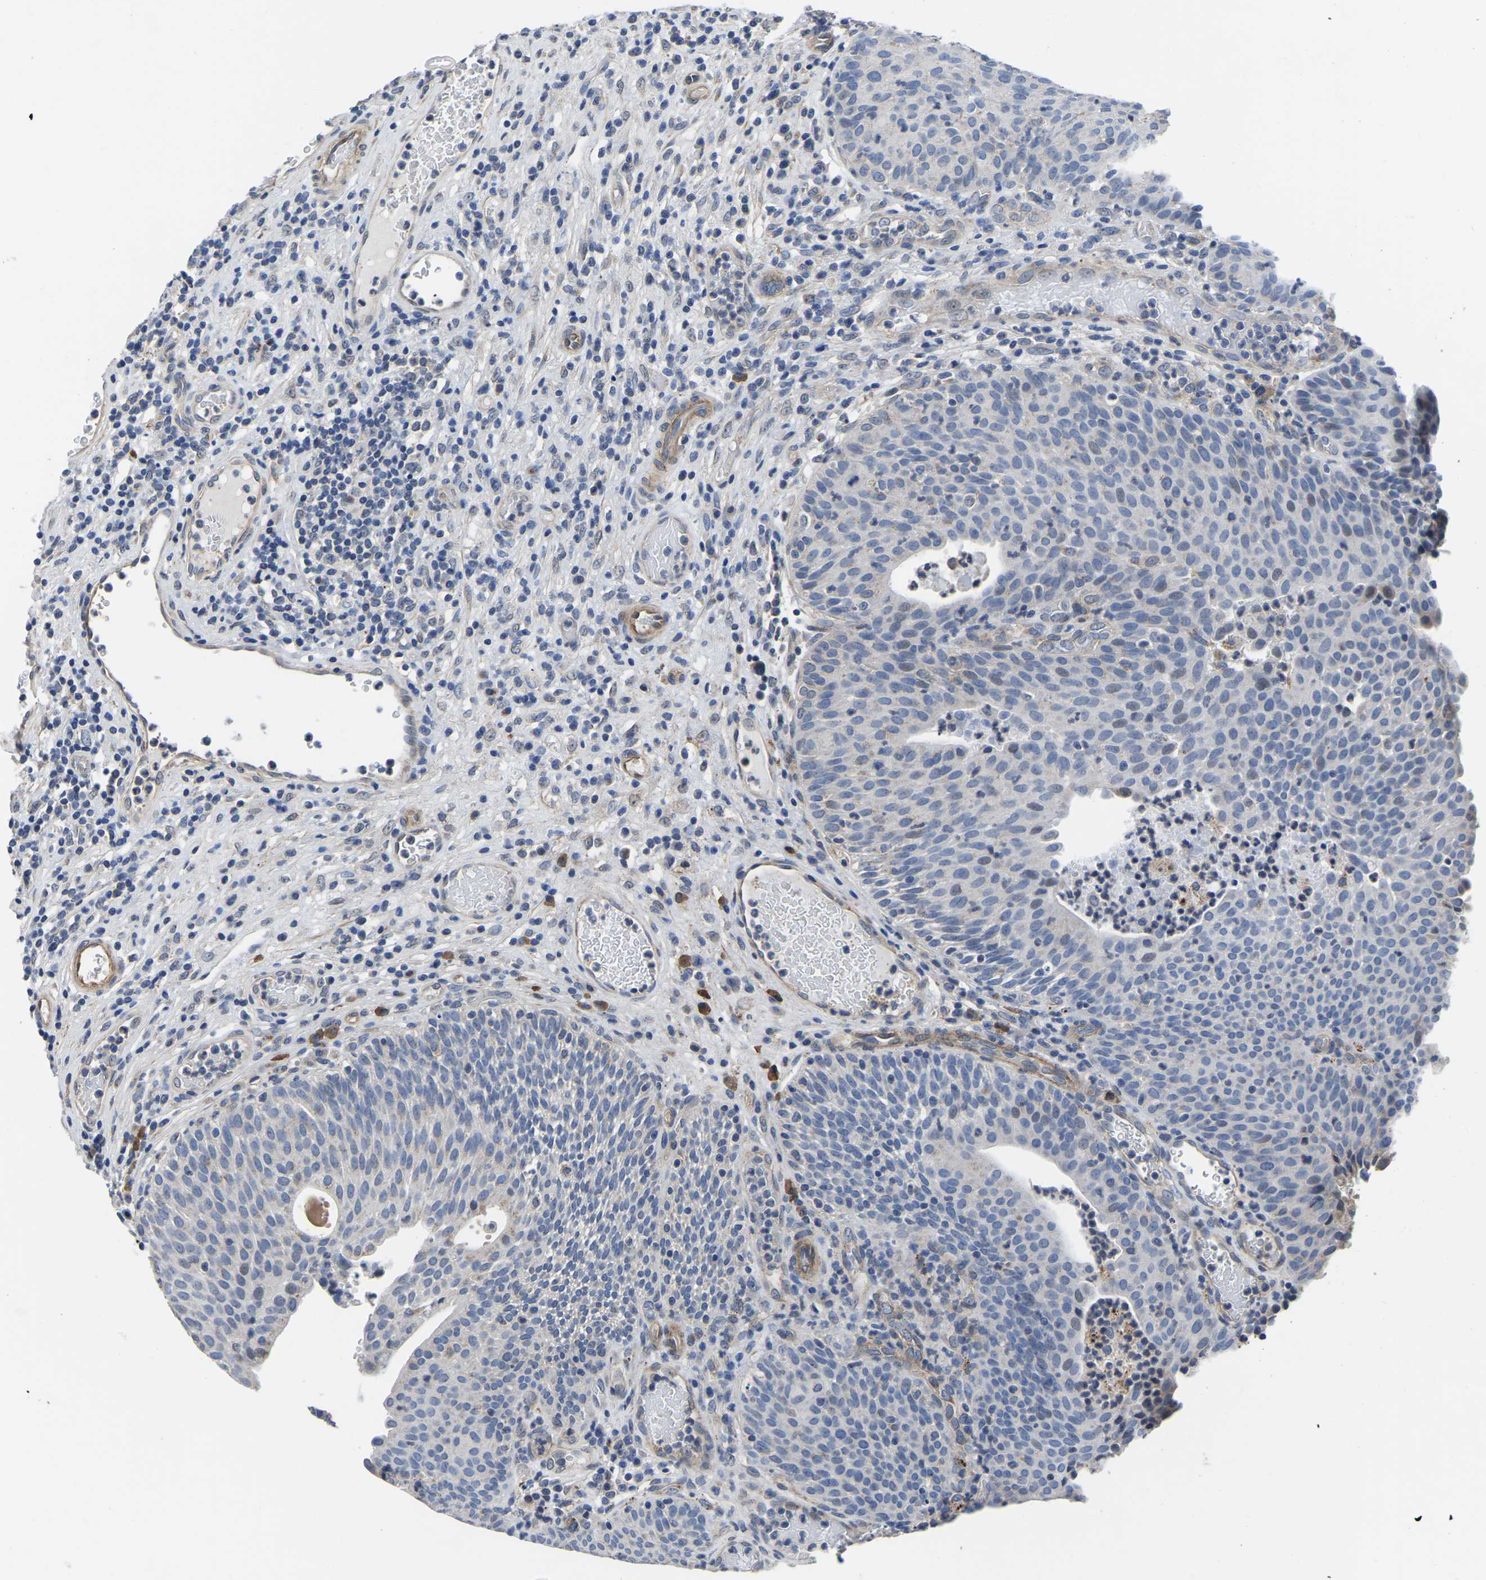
{"staining": {"intensity": "negative", "quantity": "none", "location": "none"}, "tissue": "urothelial cancer", "cell_type": "Tumor cells", "image_type": "cancer", "snomed": [{"axis": "morphology", "description": "Urothelial carcinoma, Low grade"}, {"axis": "topography", "description": "Urinary bladder"}], "caption": "Tumor cells are negative for brown protein staining in urothelial cancer. (DAB (3,3'-diaminobenzidine) immunohistochemistry (IHC) with hematoxylin counter stain).", "gene": "PDLIM7", "patient": {"sex": "female", "age": 75}}